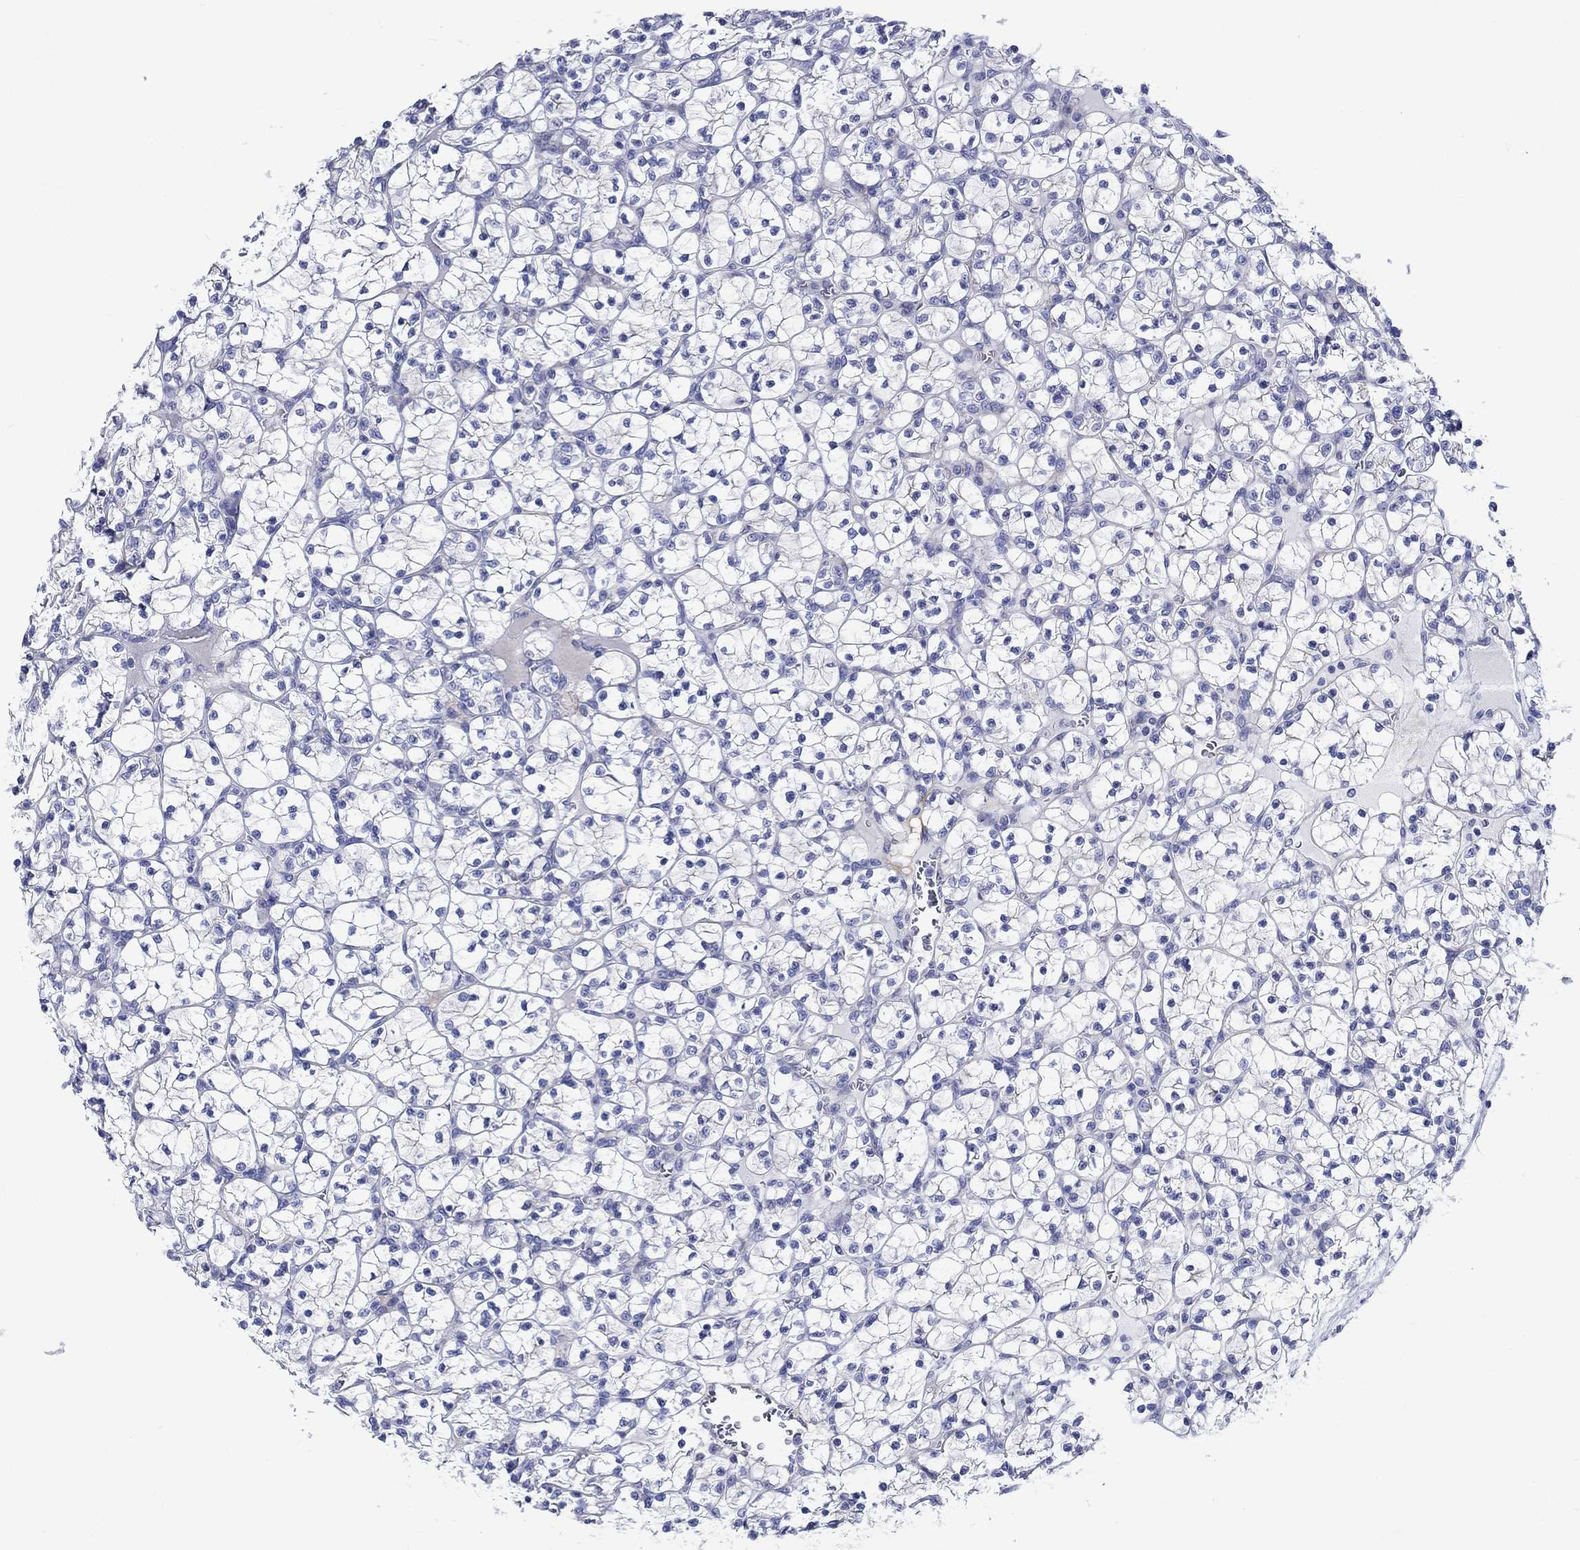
{"staining": {"intensity": "negative", "quantity": "none", "location": "none"}, "tissue": "renal cancer", "cell_type": "Tumor cells", "image_type": "cancer", "snomed": [{"axis": "morphology", "description": "Adenocarcinoma, NOS"}, {"axis": "topography", "description": "Kidney"}], "caption": "A photomicrograph of human adenocarcinoma (renal) is negative for staining in tumor cells. (DAB IHC, high magnification).", "gene": "NRIP3", "patient": {"sex": "female", "age": 89}}